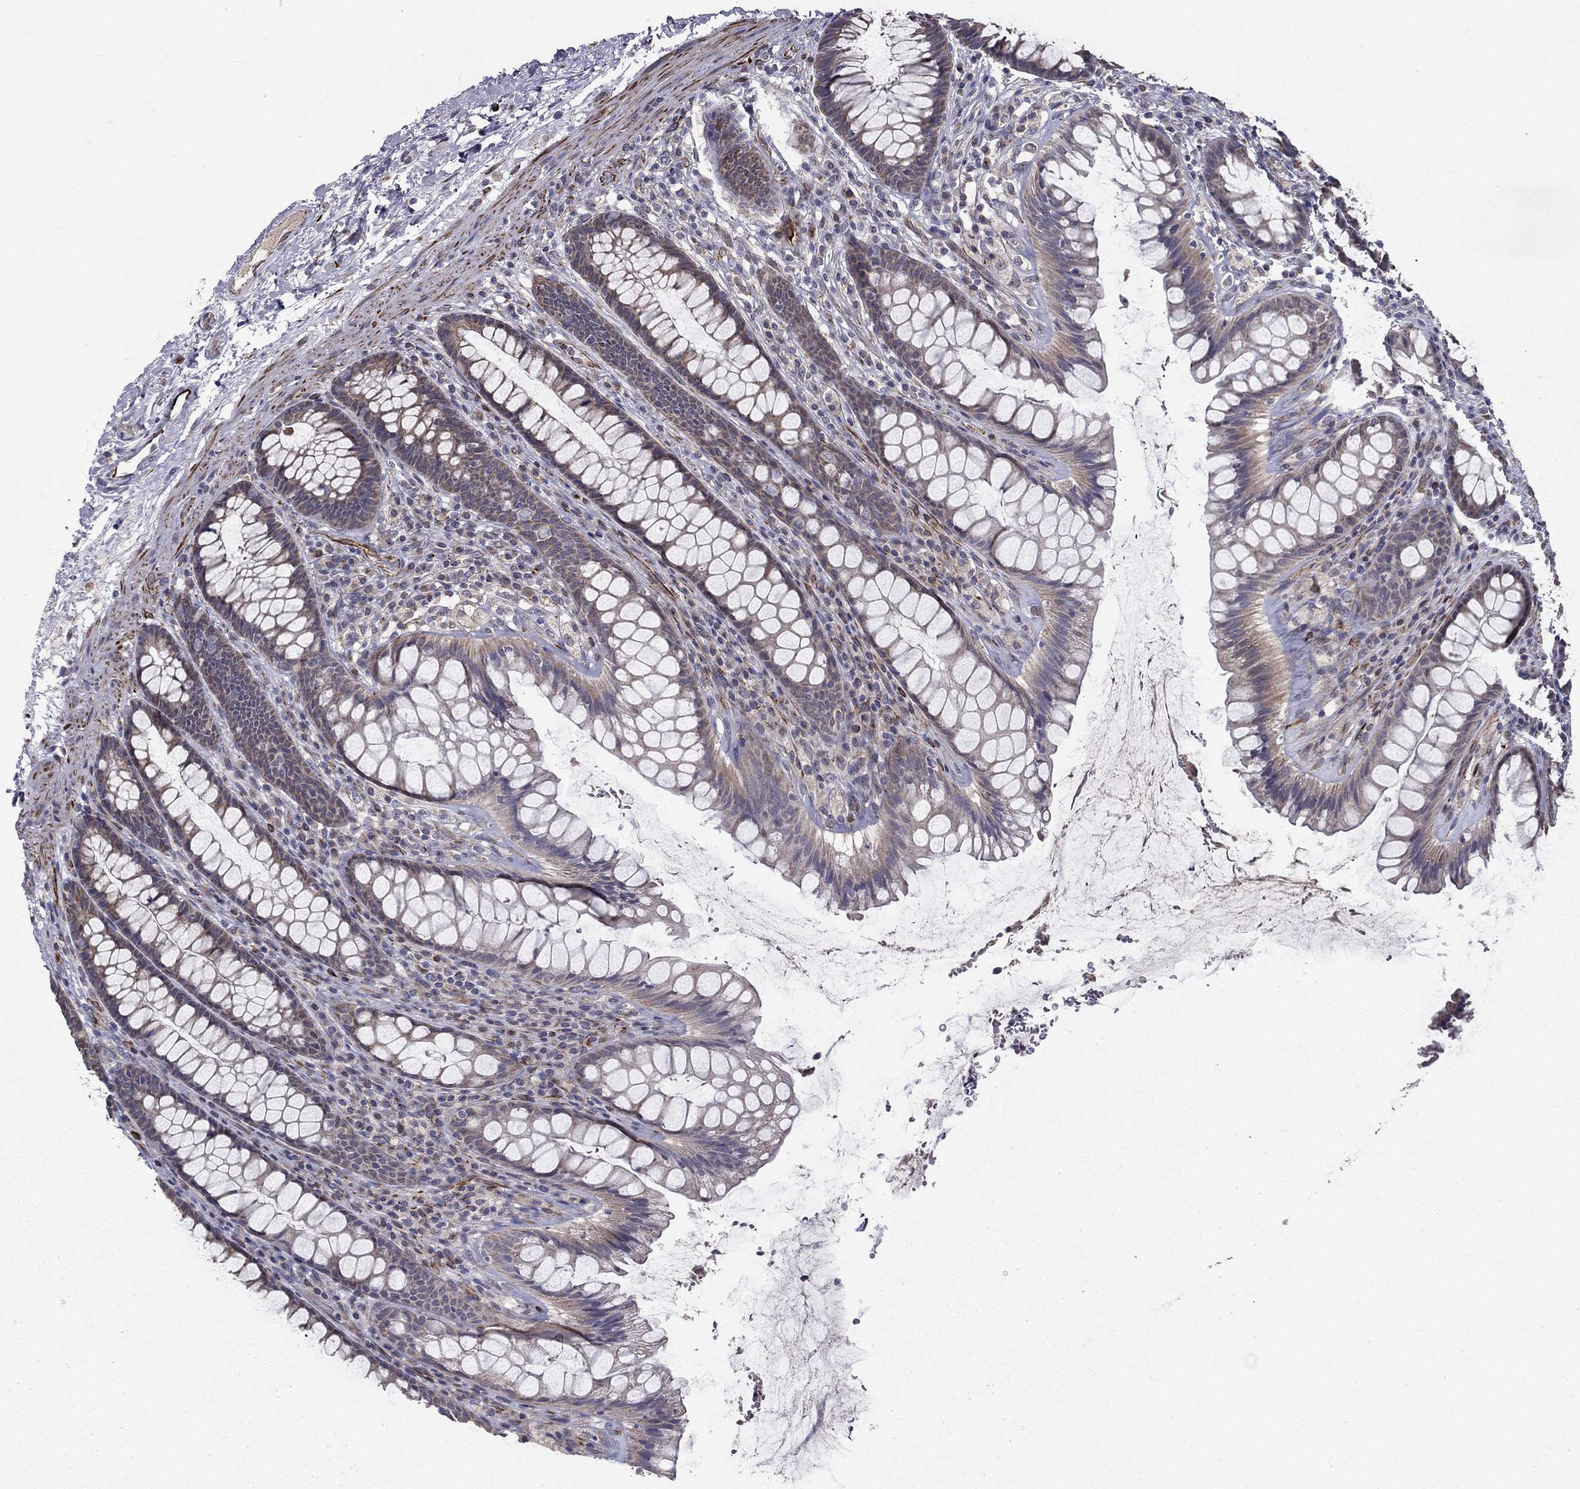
{"staining": {"intensity": "weak", "quantity": ">75%", "location": "cytoplasmic/membranous"}, "tissue": "rectum", "cell_type": "Glandular cells", "image_type": "normal", "snomed": [{"axis": "morphology", "description": "Normal tissue, NOS"}, {"axis": "topography", "description": "Rectum"}], "caption": "Immunohistochemical staining of normal rectum shows low levels of weak cytoplasmic/membranous staining in approximately >75% of glandular cells.", "gene": "LACTB2", "patient": {"sex": "male", "age": 72}}